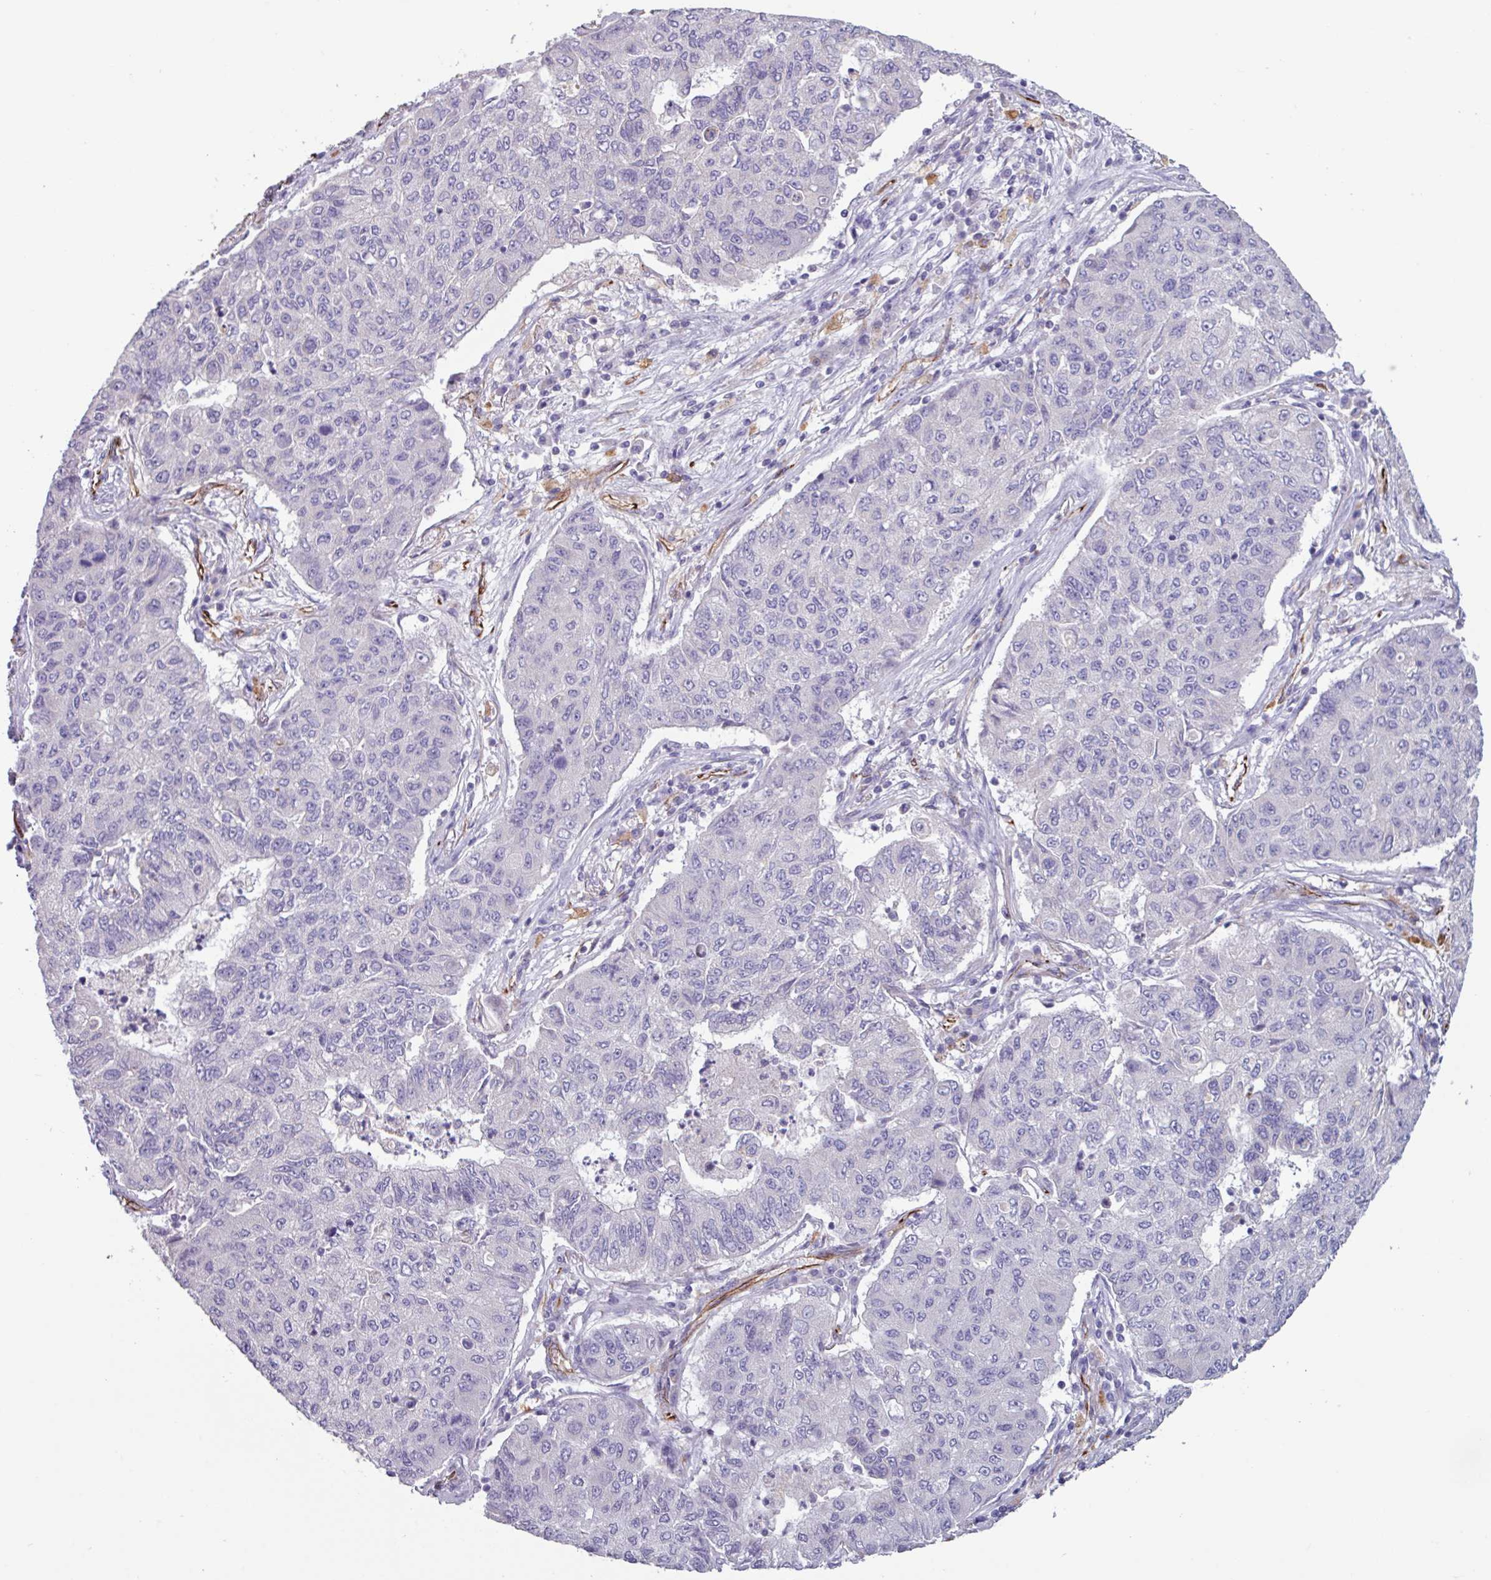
{"staining": {"intensity": "negative", "quantity": "none", "location": "none"}, "tissue": "lung cancer", "cell_type": "Tumor cells", "image_type": "cancer", "snomed": [{"axis": "morphology", "description": "Squamous cell carcinoma, NOS"}, {"axis": "topography", "description": "Lung"}], "caption": "Image shows no protein positivity in tumor cells of lung cancer (squamous cell carcinoma) tissue.", "gene": "BTD", "patient": {"sex": "male", "age": 74}}